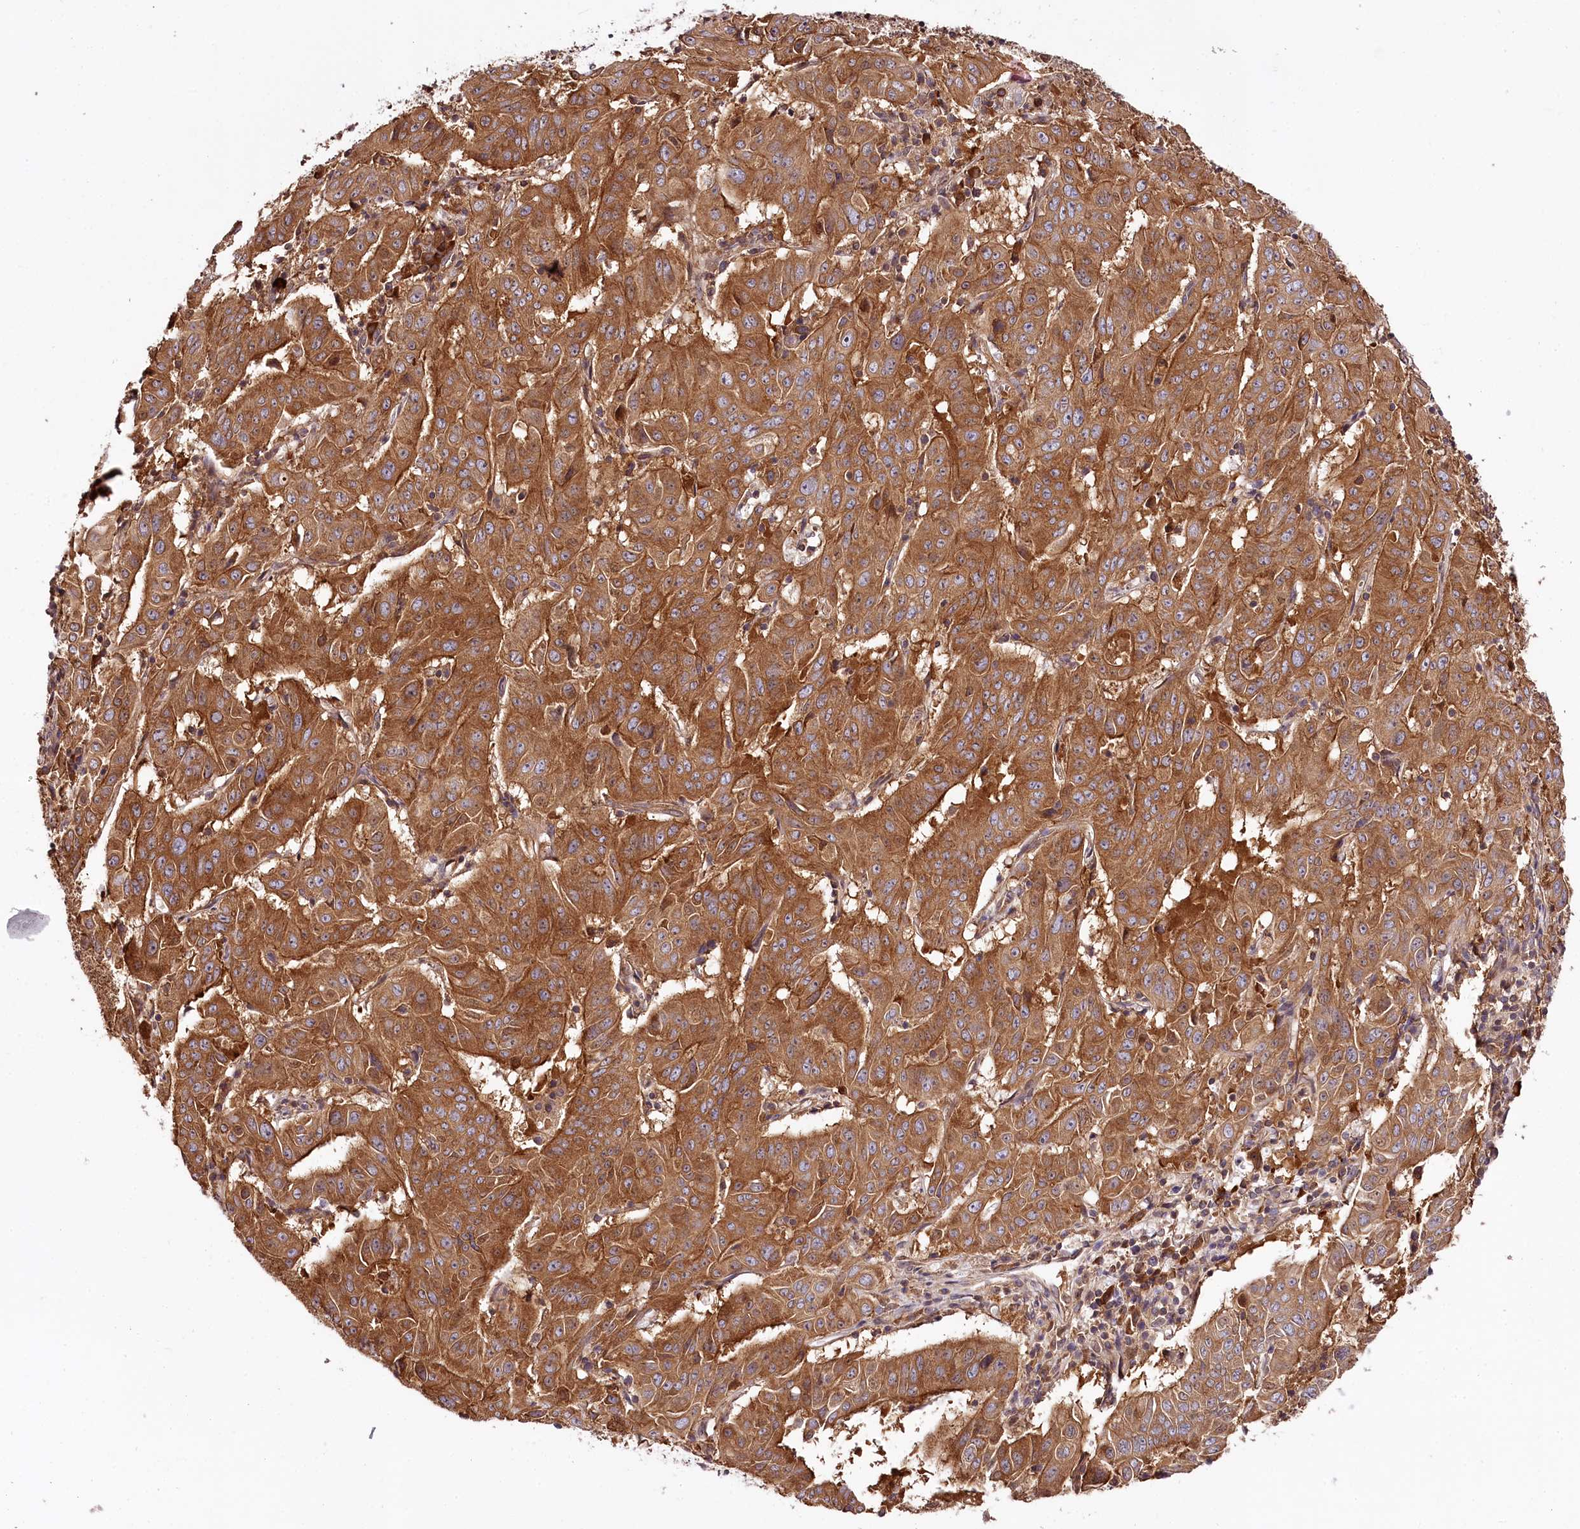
{"staining": {"intensity": "moderate", "quantity": ">75%", "location": "cytoplasmic/membranous"}, "tissue": "pancreatic cancer", "cell_type": "Tumor cells", "image_type": "cancer", "snomed": [{"axis": "morphology", "description": "Adenocarcinoma, NOS"}, {"axis": "topography", "description": "Pancreas"}], "caption": "Protein staining of pancreatic cancer tissue demonstrates moderate cytoplasmic/membranous positivity in about >75% of tumor cells. The protein of interest is shown in brown color, while the nuclei are stained blue.", "gene": "TARS1", "patient": {"sex": "male", "age": 63}}